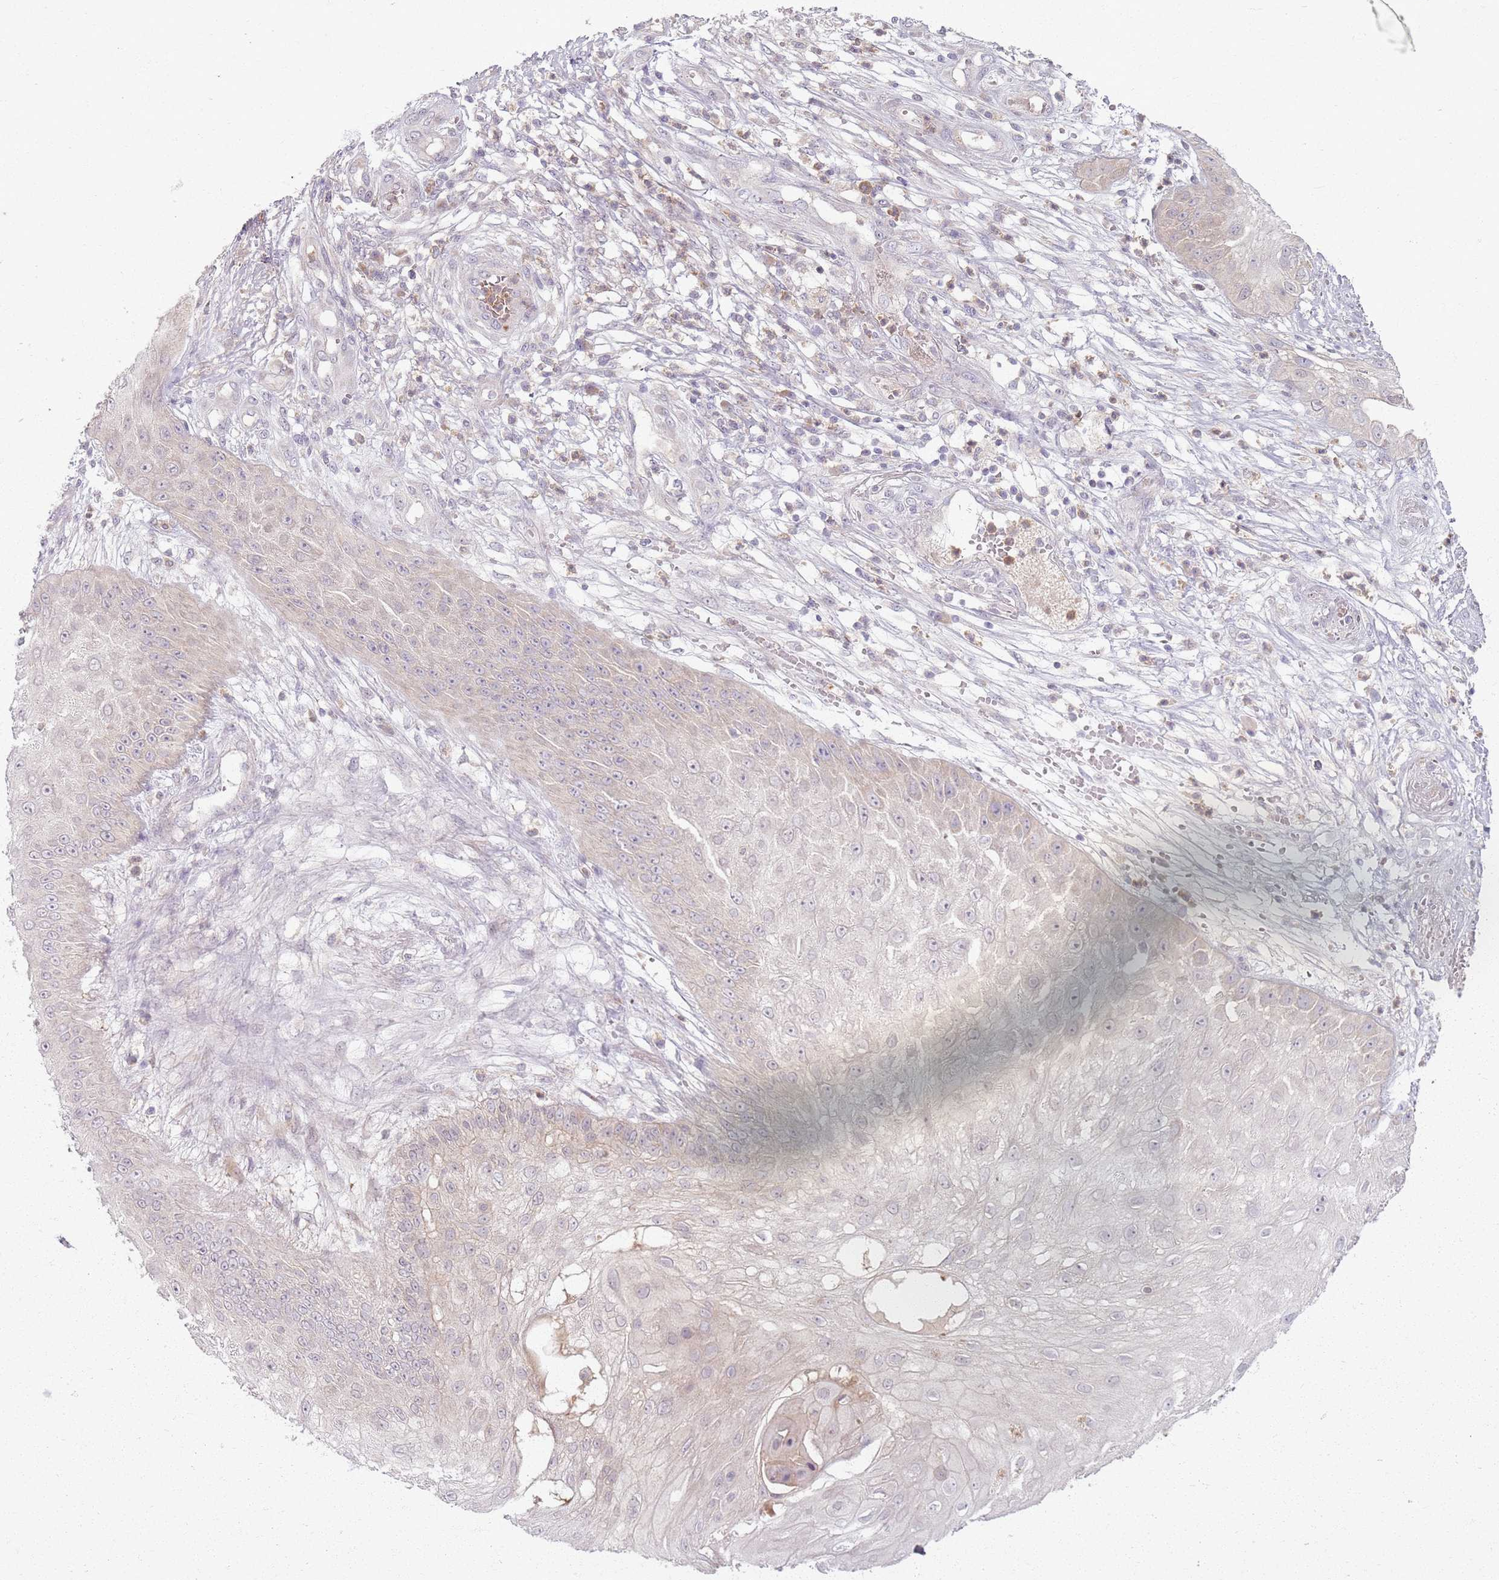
{"staining": {"intensity": "negative", "quantity": "none", "location": "none"}, "tissue": "skin cancer", "cell_type": "Tumor cells", "image_type": "cancer", "snomed": [{"axis": "morphology", "description": "Squamous cell carcinoma, NOS"}, {"axis": "topography", "description": "Skin"}], "caption": "DAB (3,3'-diaminobenzidine) immunohistochemical staining of skin cancer (squamous cell carcinoma) shows no significant positivity in tumor cells.", "gene": "ZDHHC2", "patient": {"sex": "male", "age": 70}}